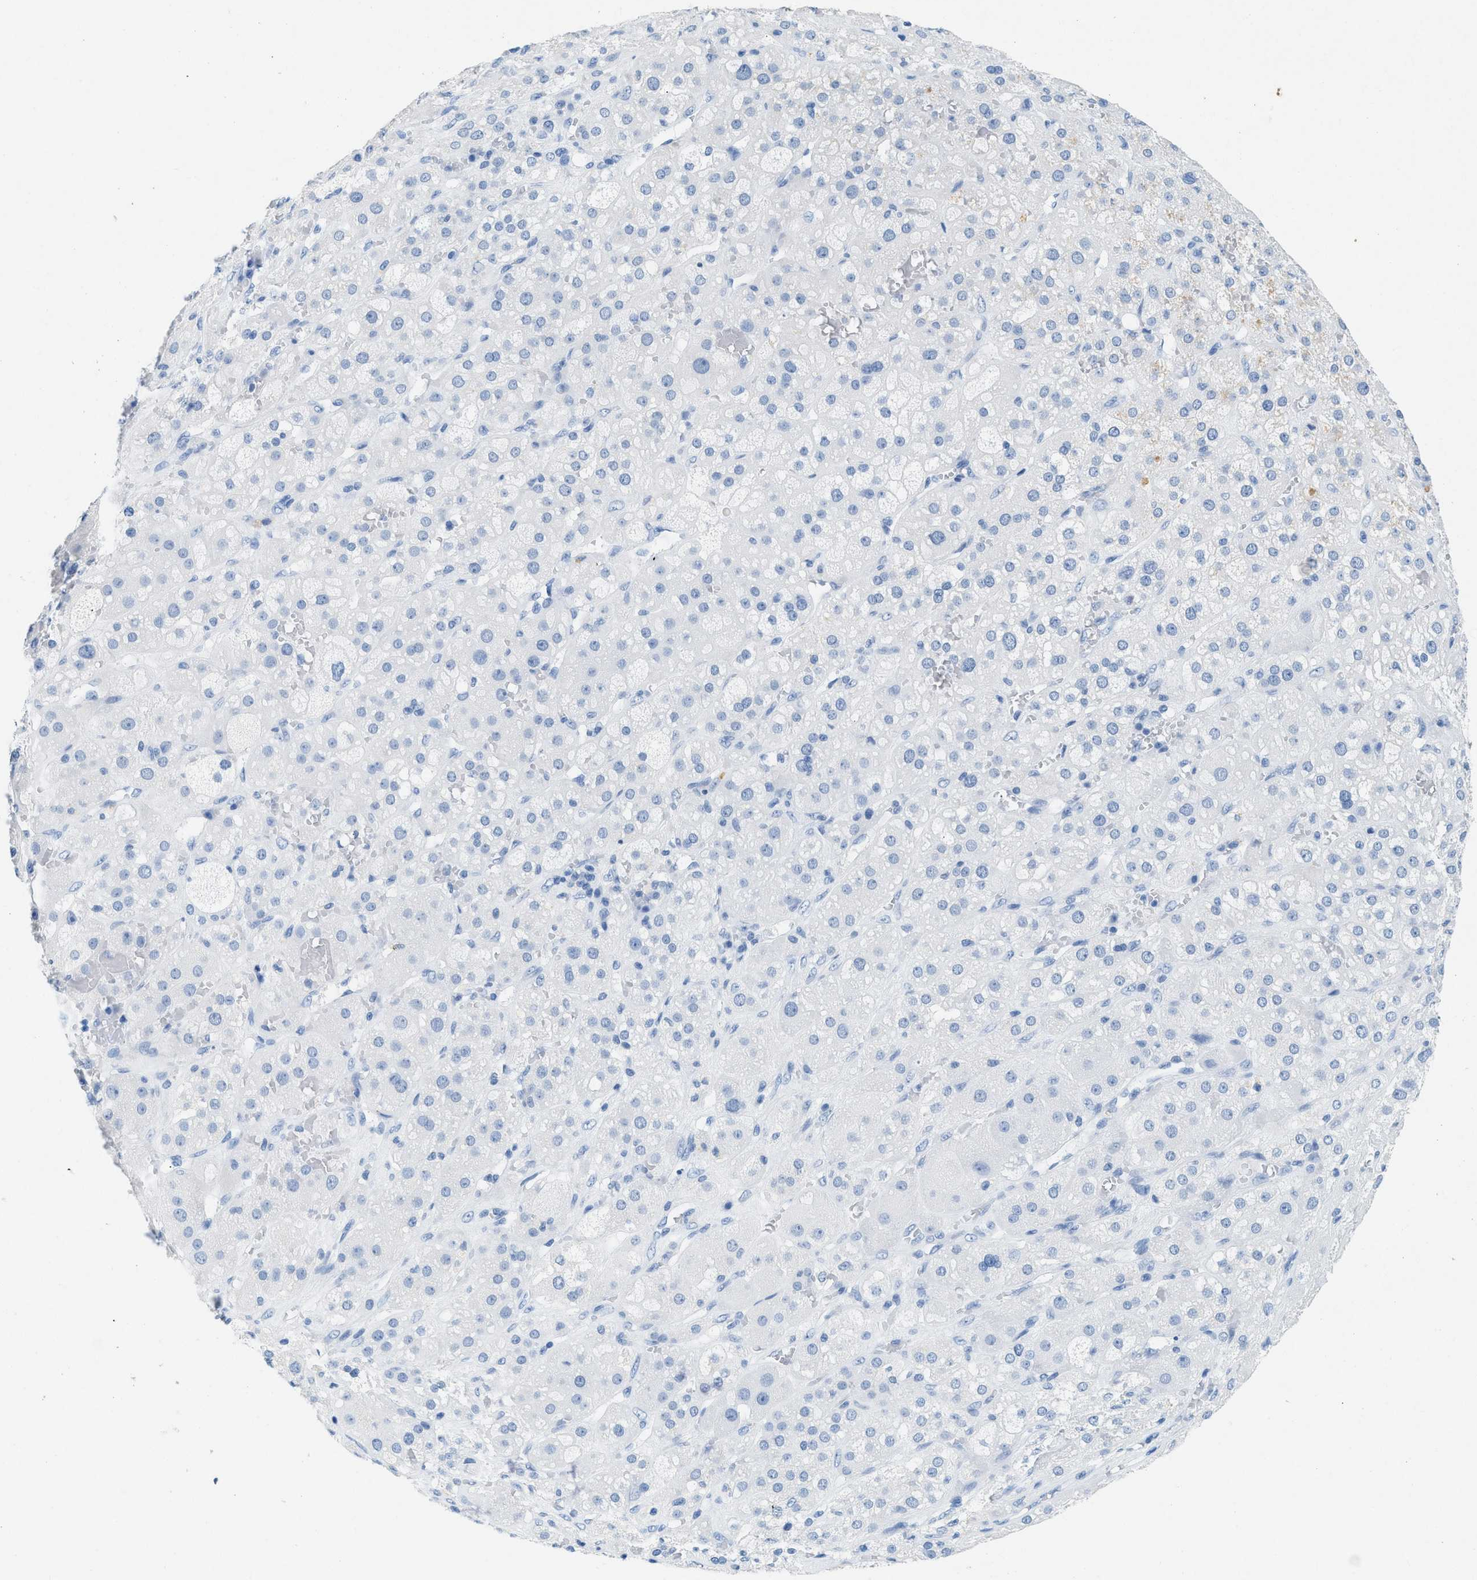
{"staining": {"intensity": "negative", "quantity": "none", "location": "none"}, "tissue": "adrenal gland", "cell_type": "Glandular cells", "image_type": "normal", "snomed": [{"axis": "morphology", "description": "Normal tissue, NOS"}, {"axis": "topography", "description": "Adrenal gland"}], "caption": "IHC image of unremarkable adrenal gland: human adrenal gland stained with DAB demonstrates no significant protein staining in glandular cells. (IHC, brightfield microscopy, high magnification).", "gene": "HHATL", "patient": {"sex": "female", "age": 47}}